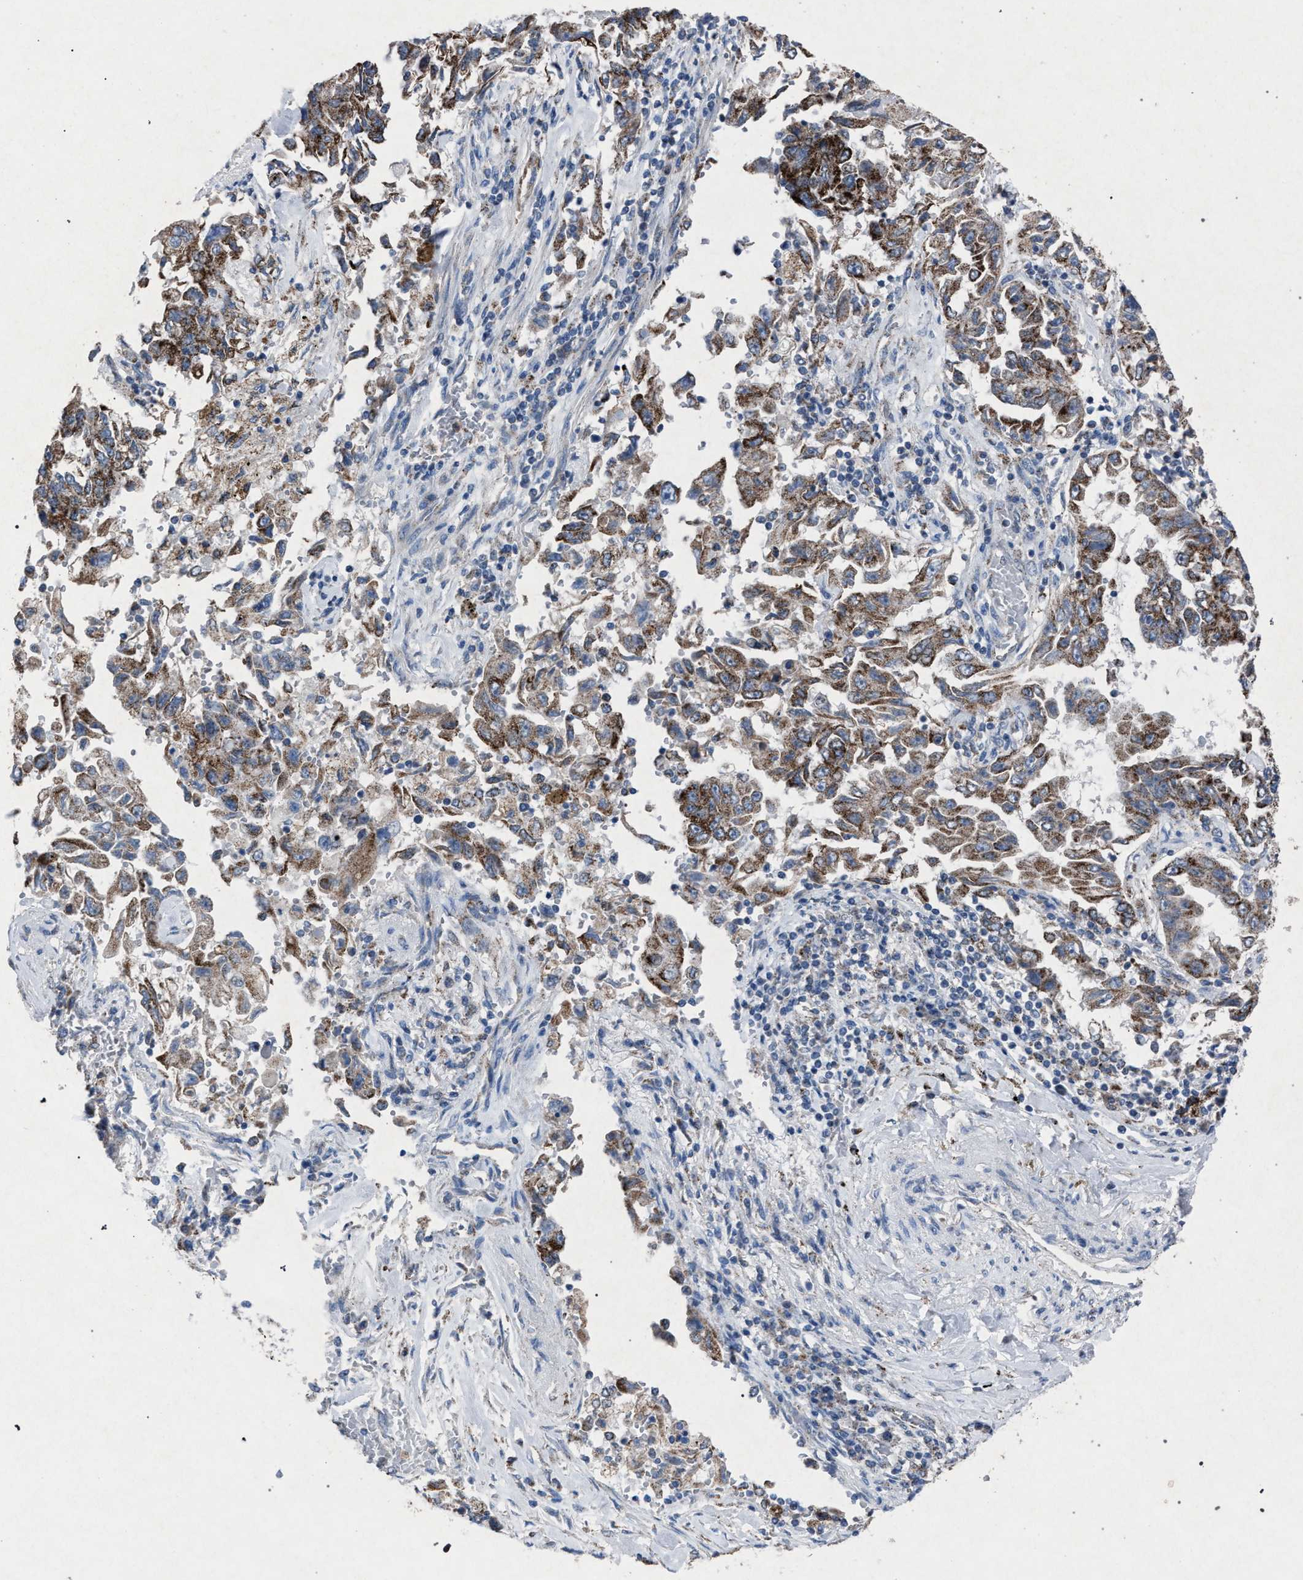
{"staining": {"intensity": "moderate", "quantity": ">75%", "location": "cytoplasmic/membranous"}, "tissue": "lung cancer", "cell_type": "Tumor cells", "image_type": "cancer", "snomed": [{"axis": "morphology", "description": "Adenocarcinoma, NOS"}, {"axis": "topography", "description": "Lung"}], "caption": "Lung cancer stained with a protein marker exhibits moderate staining in tumor cells.", "gene": "HSD17B4", "patient": {"sex": "female", "age": 51}}